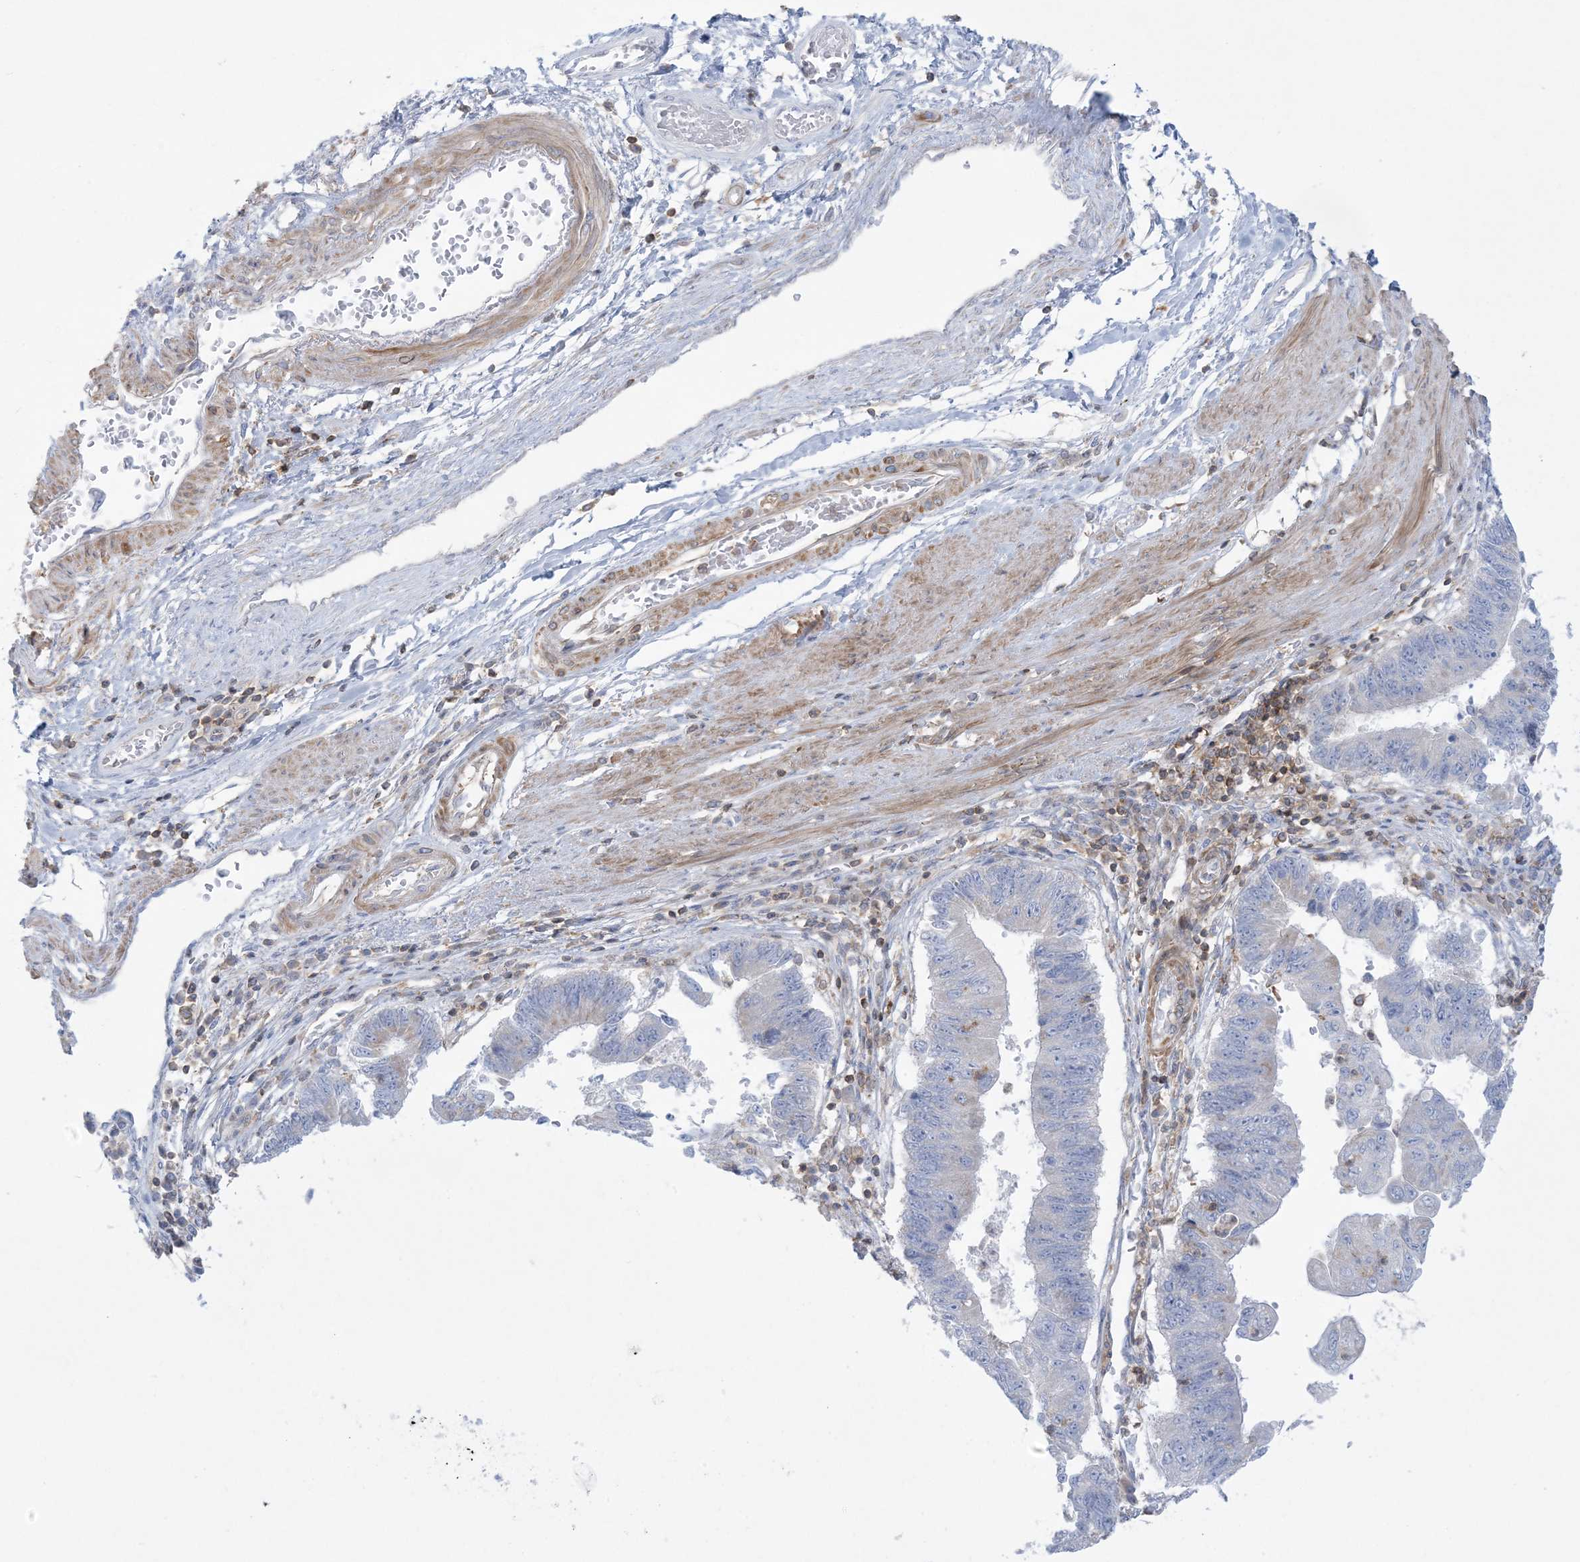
{"staining": {"intensity": "negative", "quantity": "none", "location": "none"}, "tissue": "stomach cancer", "cell_type": "Tumor cells", "image_type": "cancer", "snomed": [{"axis": "morphology", "description": "Adenocarcinoma, NOS"}, {"axis": "topography", "description": "Stomach"}], "caption": "The photomicrograph exhibits no staining of tumor cells in stomach adenocarcinoma.", "gene": "ARHGAP30", "patient": {"sex": "male", "age": 59}}